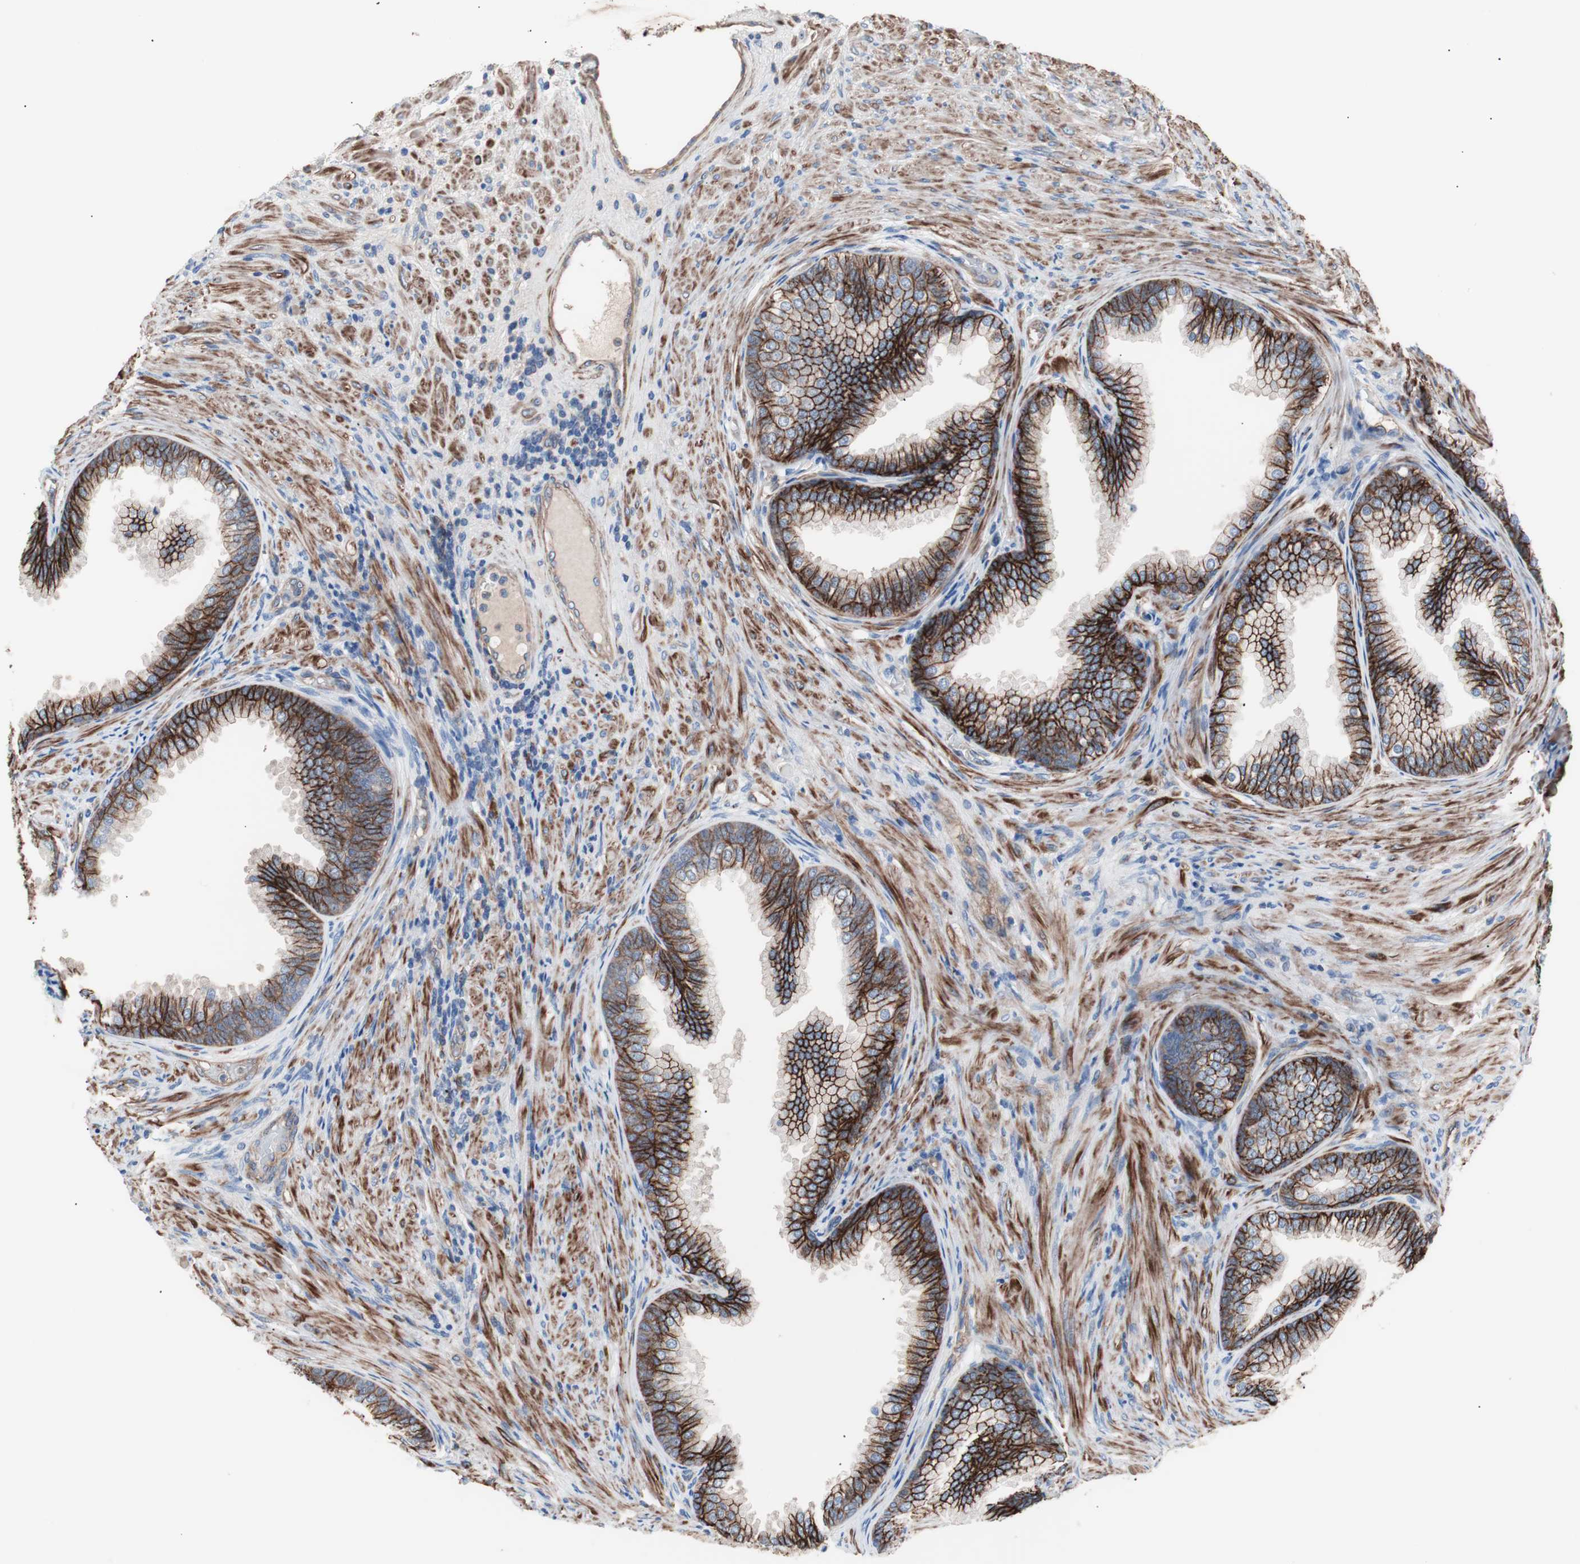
{"staining": {"intensity": "strong", "quantity": ">75%", "location": "cytoplasmic/membranous"}, "tissue": "prostate", "cell_type": "Glandular cells", "image_type": "normal", "snomed": [{"axis": "morphology", "description": "Normal tissue, NOS"}, {"axis": "topography", "description": "Prostate"}], "caption": "IHC histopathology image of unremarkable human prostate stained for a protein (brown), which exhibits high levels of strong cytoplasmic/membranous positivity in approximately >75% of glandular cells.", "gene": "GPR160", "patient": {"sex": "male", "age": 76}}